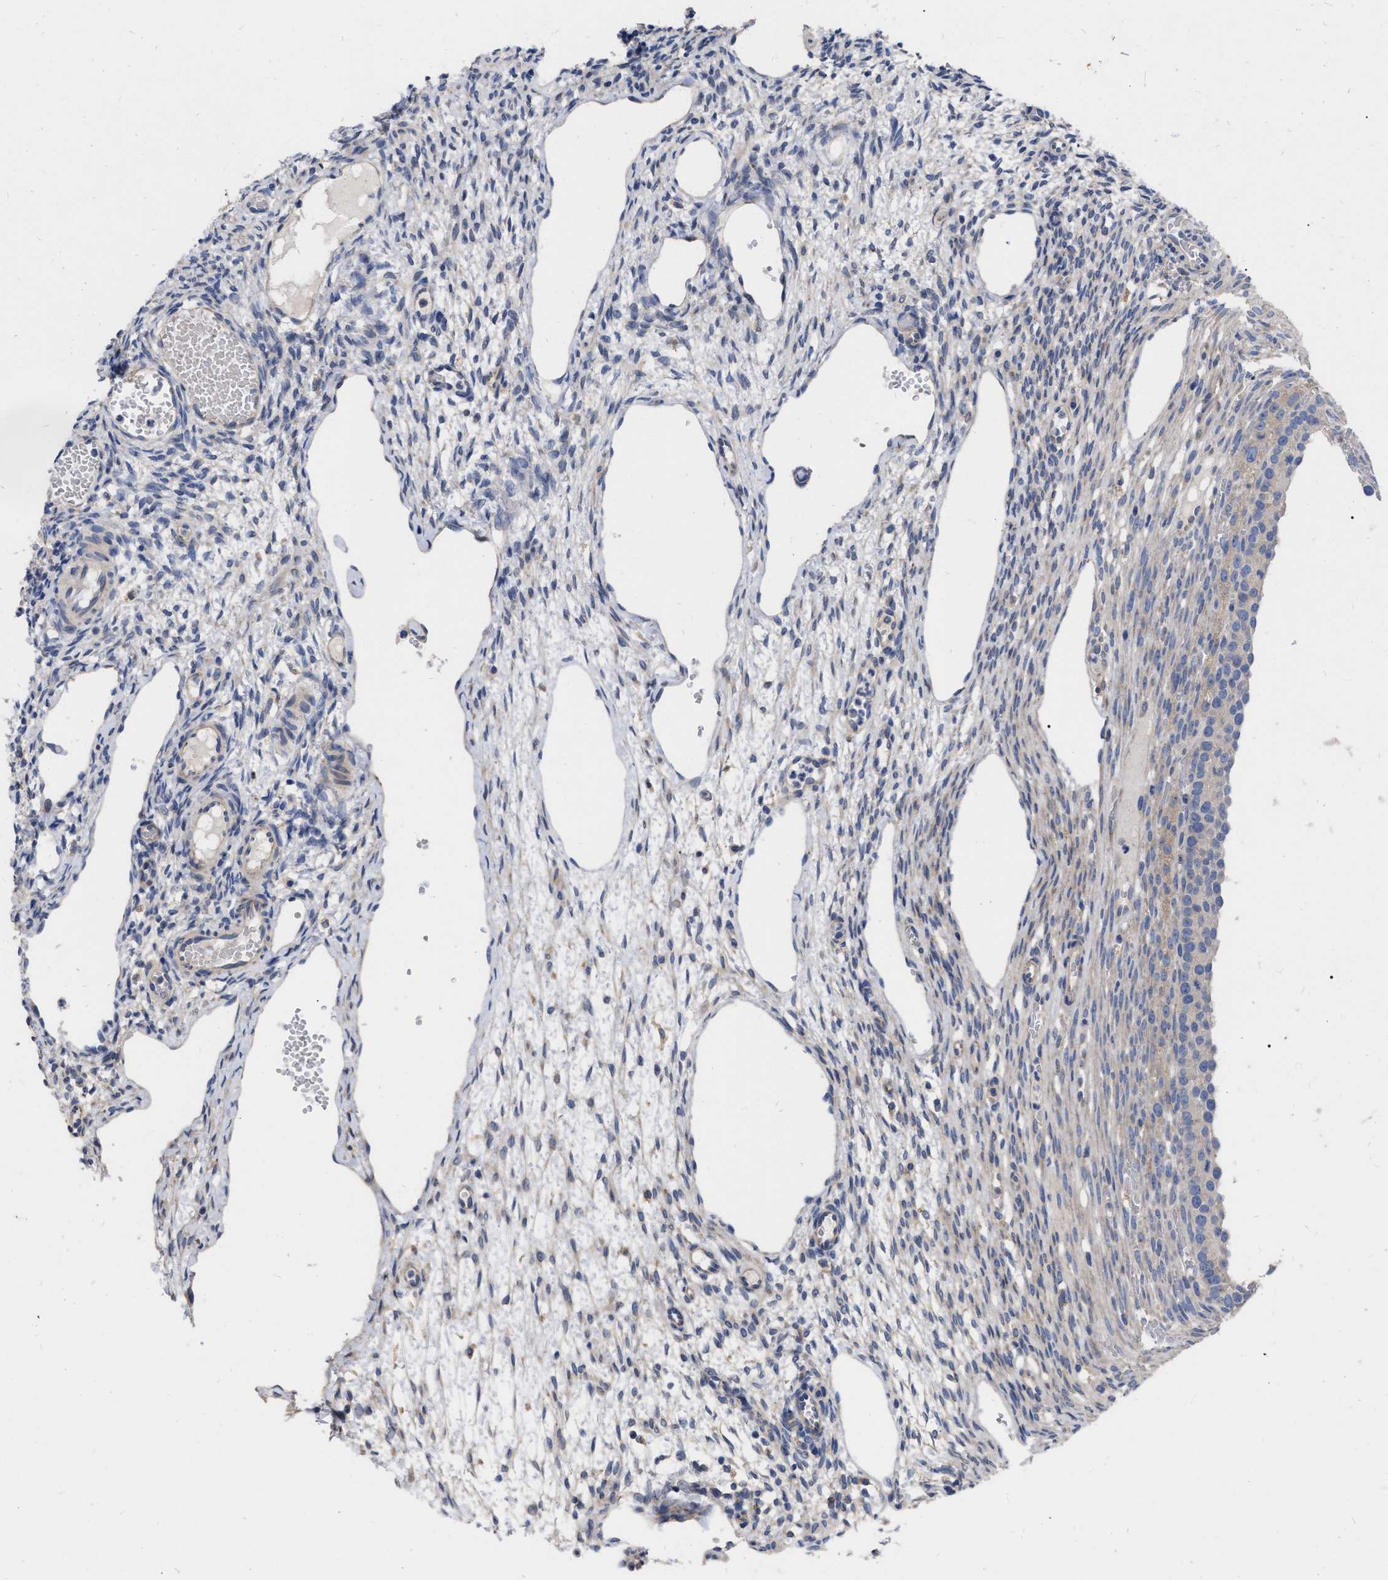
{"staining": {"intensity": "weak", "quantity": "<25%", "location": "cytoplasmic/membranous"}, "tissue": "ovary", "cell_type": "Follicle cells", "image_type": "normal", "snomed": [{"axis": "morphology", "description": "Normal tissue, NOS"}, {"axis": "topography", "description": "Ovary"}], "caption": "High magnification brightfield microscopy of unremarkable ovary stained with DAB (3,3'-diaminobenzidine) (brown) and counterstained with hematoxylin (blue): follicle cells show no significant expression. Brightfield microscopy of immunohistochemistry stained with DAB (3,3'-diaminobenzidine) (brown) and hematoxylin (blue), captured at high magnification.", "gene": "MLST8", "patient": {"sex": "female", "age": 33}}